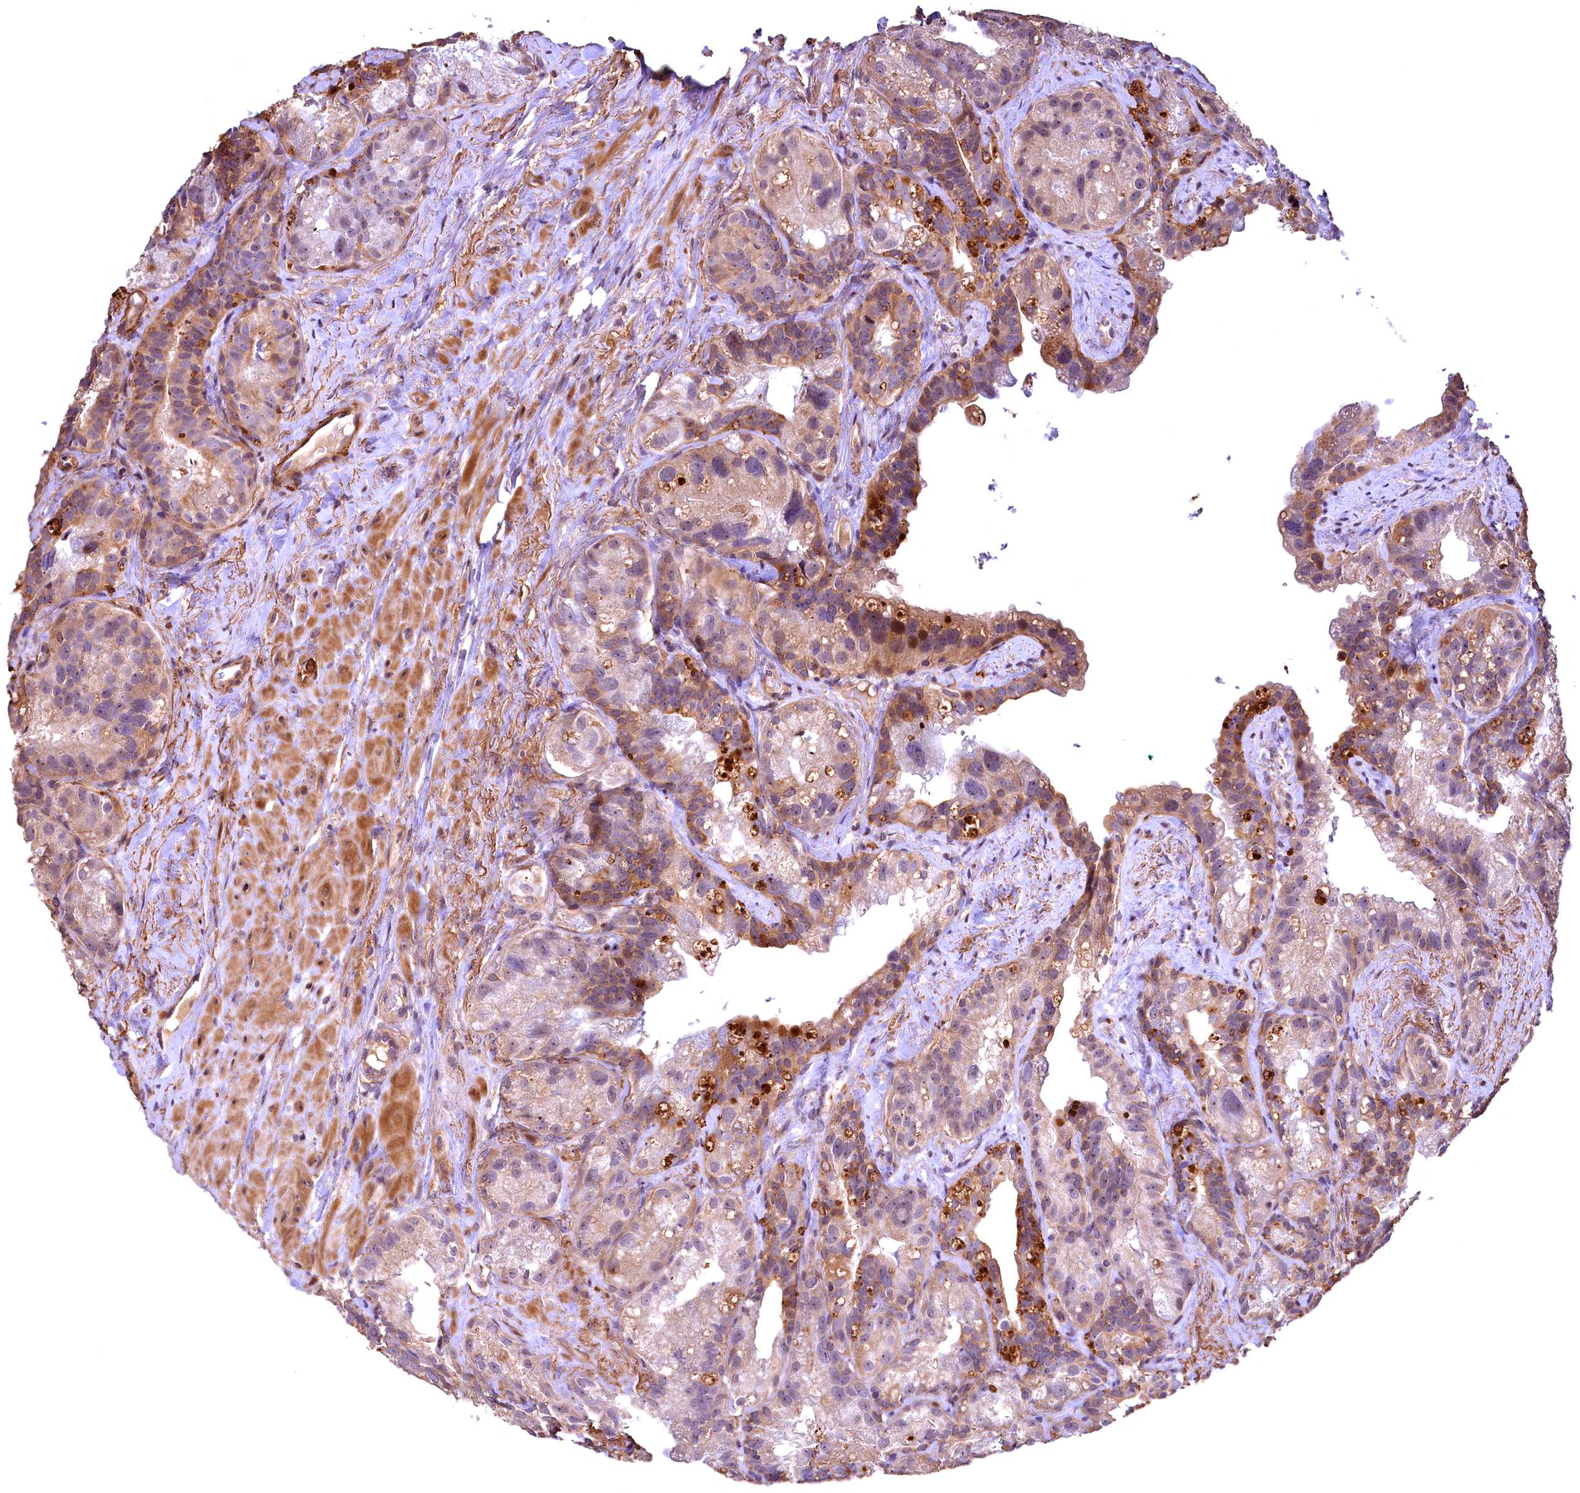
{"staining": {"intensity": "moderate", "quantity": "<25%", "location": "cytoplasmic/membranous,nuclear"}, "tissue": "prostate cancer", "cell_type": "Tumor cells", "image_type": "cancer", "snomed": [{"axis": "morphology", "description": "Normal tissue, NOS"}, {"axis": "morphology", "description": "Adenocarcinoma, Low grade"}, {"axis": "topography", "description": "Prostate"}], "caption": "Immunohistochemistry (IHC) photomicrograph of prostate low-grade adenocarcinoma stained for a protein (brown), which demonstrates low levels of moderate cytoplasmic/membranous and nuclear expression in about <25% of tumor cells.", "gene": "FUZ", "patient": {"sex": "male", "age": 72}}